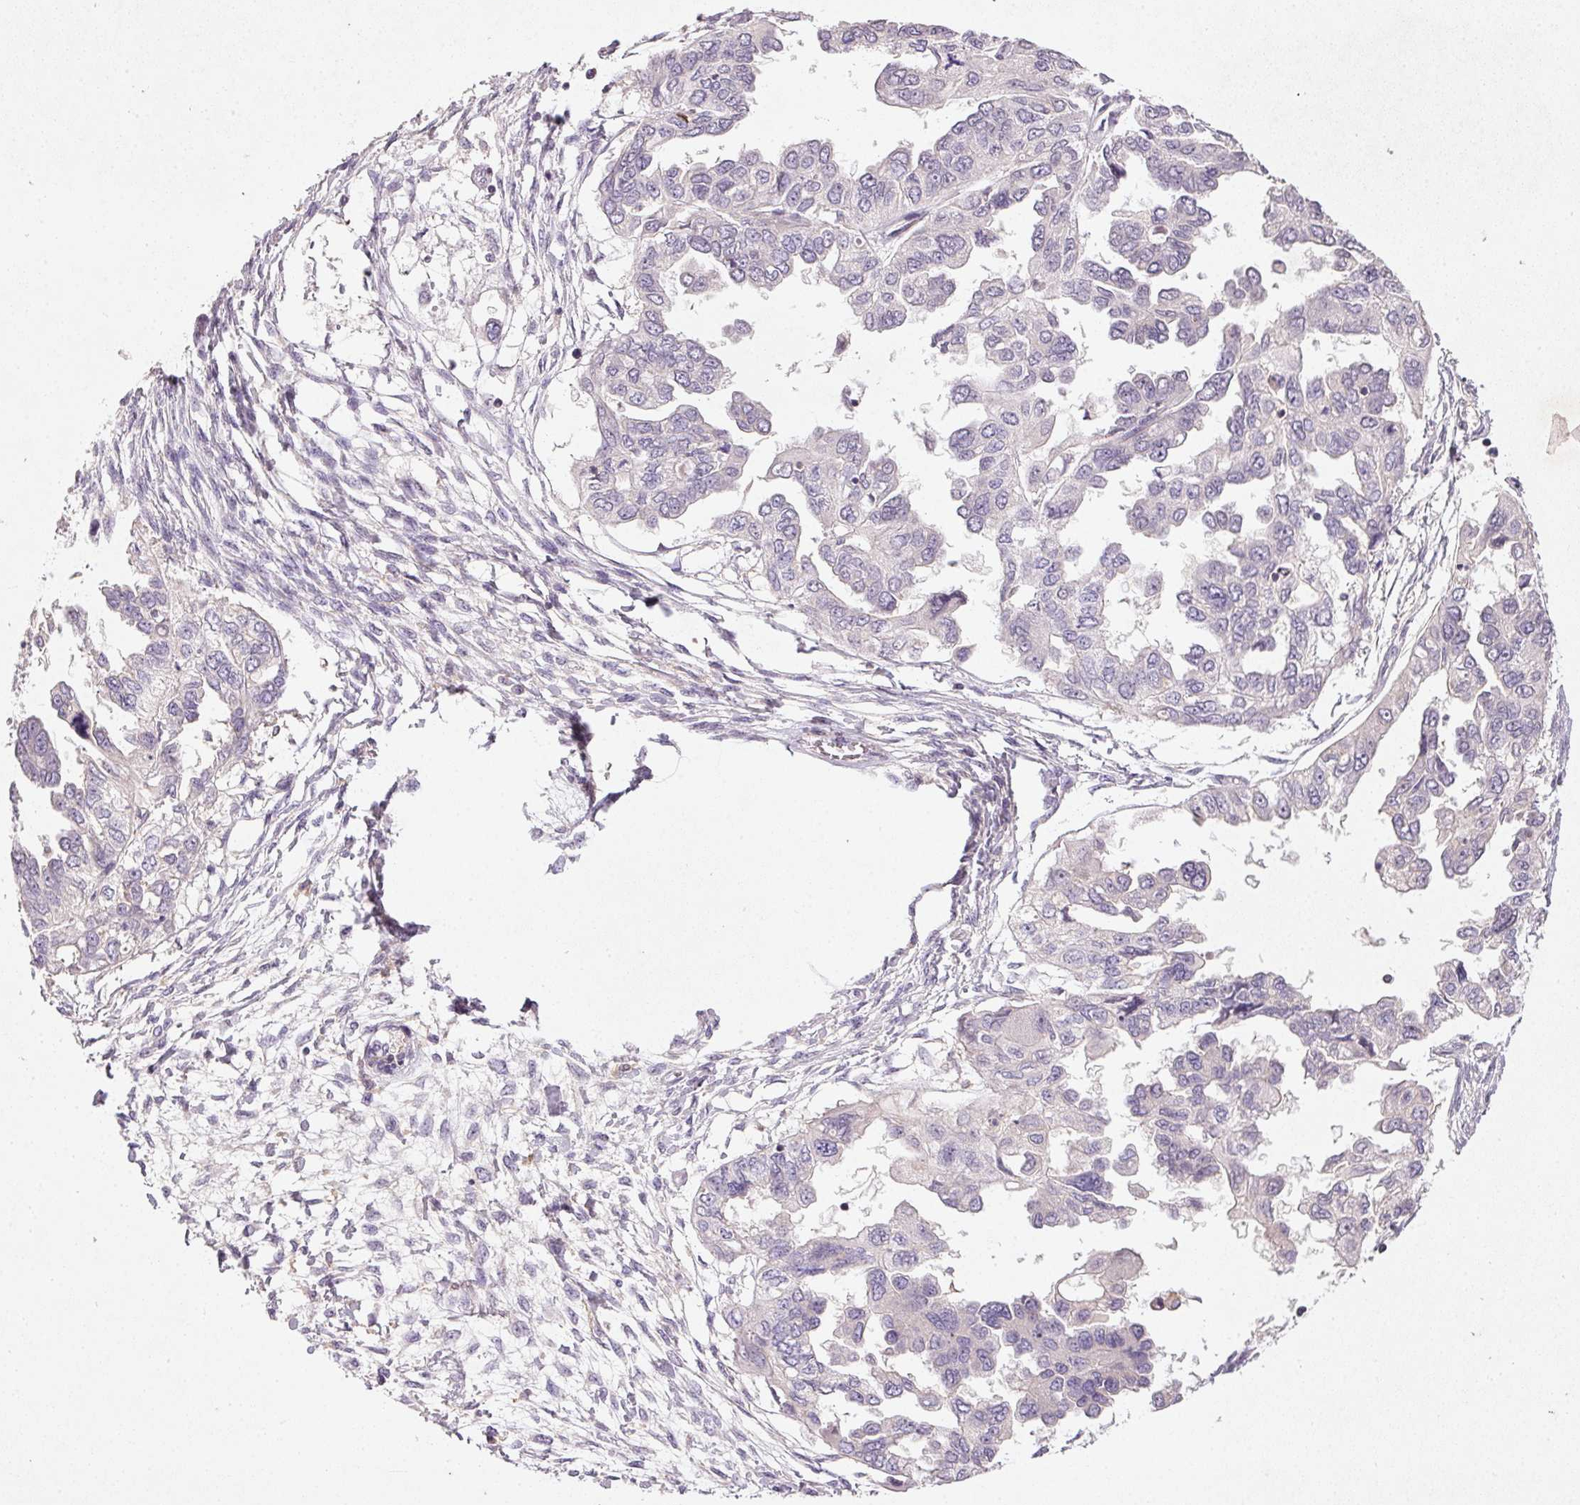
{"staining": {"intensity": "negative", "quantity": "none", "location": "none"}, "tissue": "ovarian cancer", "cell_type": "Tumor cells", "image_type": "cancer", "snomed": [{"axis": "morphology", "description": "Cystadenocarcinoma, serous, NOS"}, {"axis": "topography", "description": "Ovary"}], "caption": "This is an immunohistochemistry (IHC) photomicrograph of ovarian cancer. There is no positivity in tumor cells.", "gene": "KCNK15", "patient": {"sex": "female", "age": 53}}